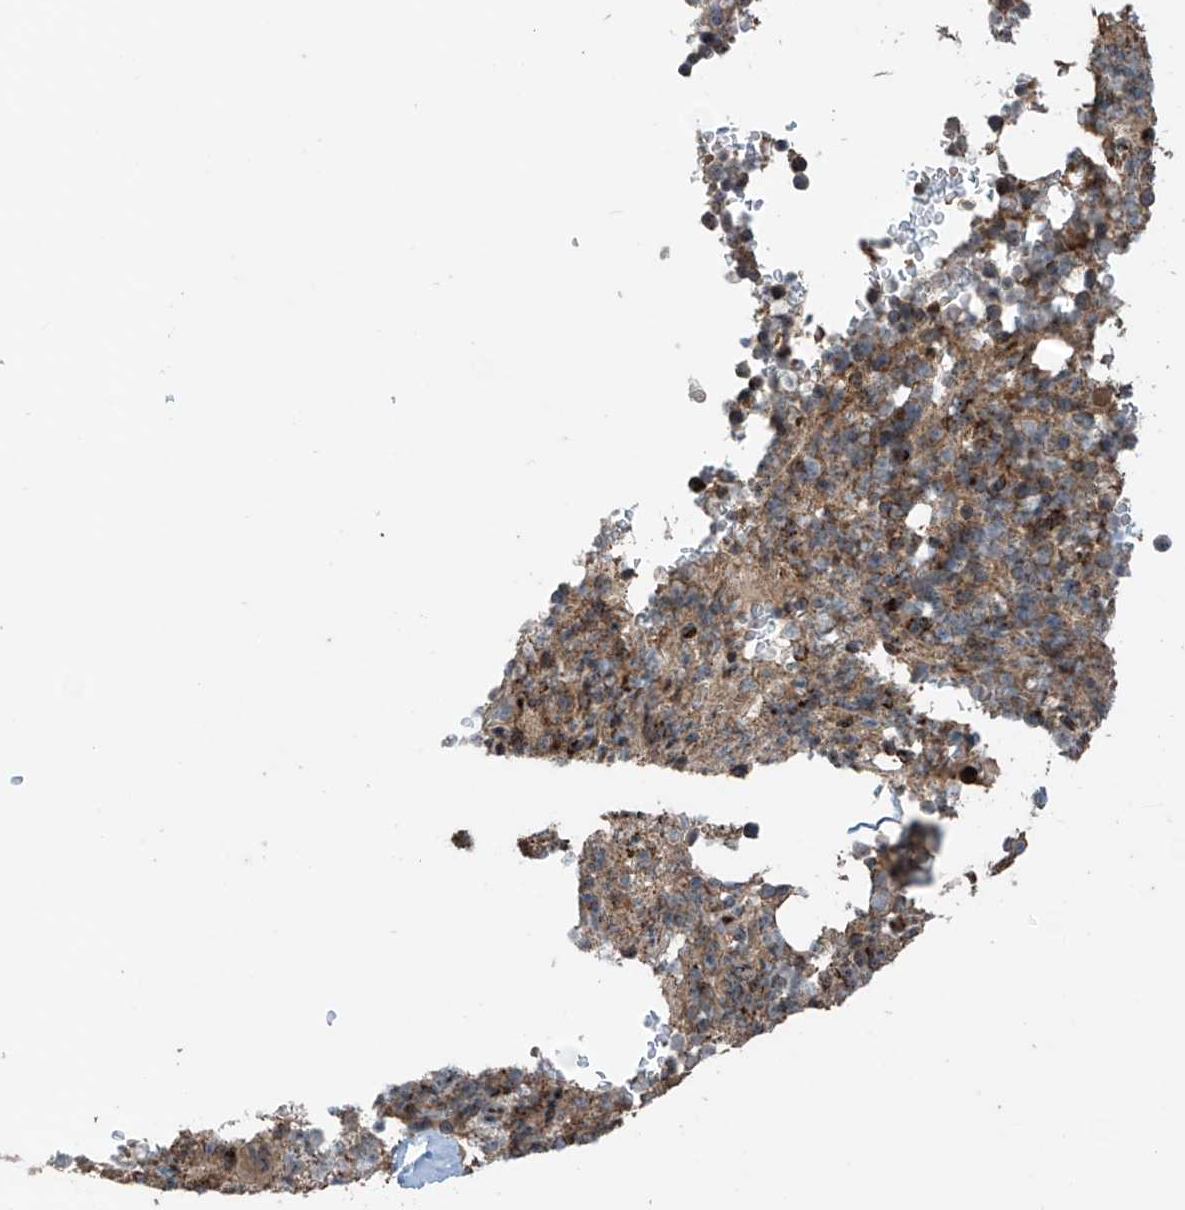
{"staining": {"intensity": "moderate", "quantity": "25%-75%", "location": "cytoplasmic/membranous"}, "tissue": "bone marrow", "cell_type": "Hematopoietic cells", "image_type": "normal", "snomed": [{"axis": "morphology", "description": "Normal tissue, NOS"}, {"axis": "topography", "description": "Bone marrow"}], "caption": "This is an image of immunohistochemistry (IHC) staining of benign bone marrow, which shows moderate expression in the cytoplasmic/membranous of hematopoietic cells.", "gene": "SAMD3", "patient": {"sex": "male", "age": 58}}